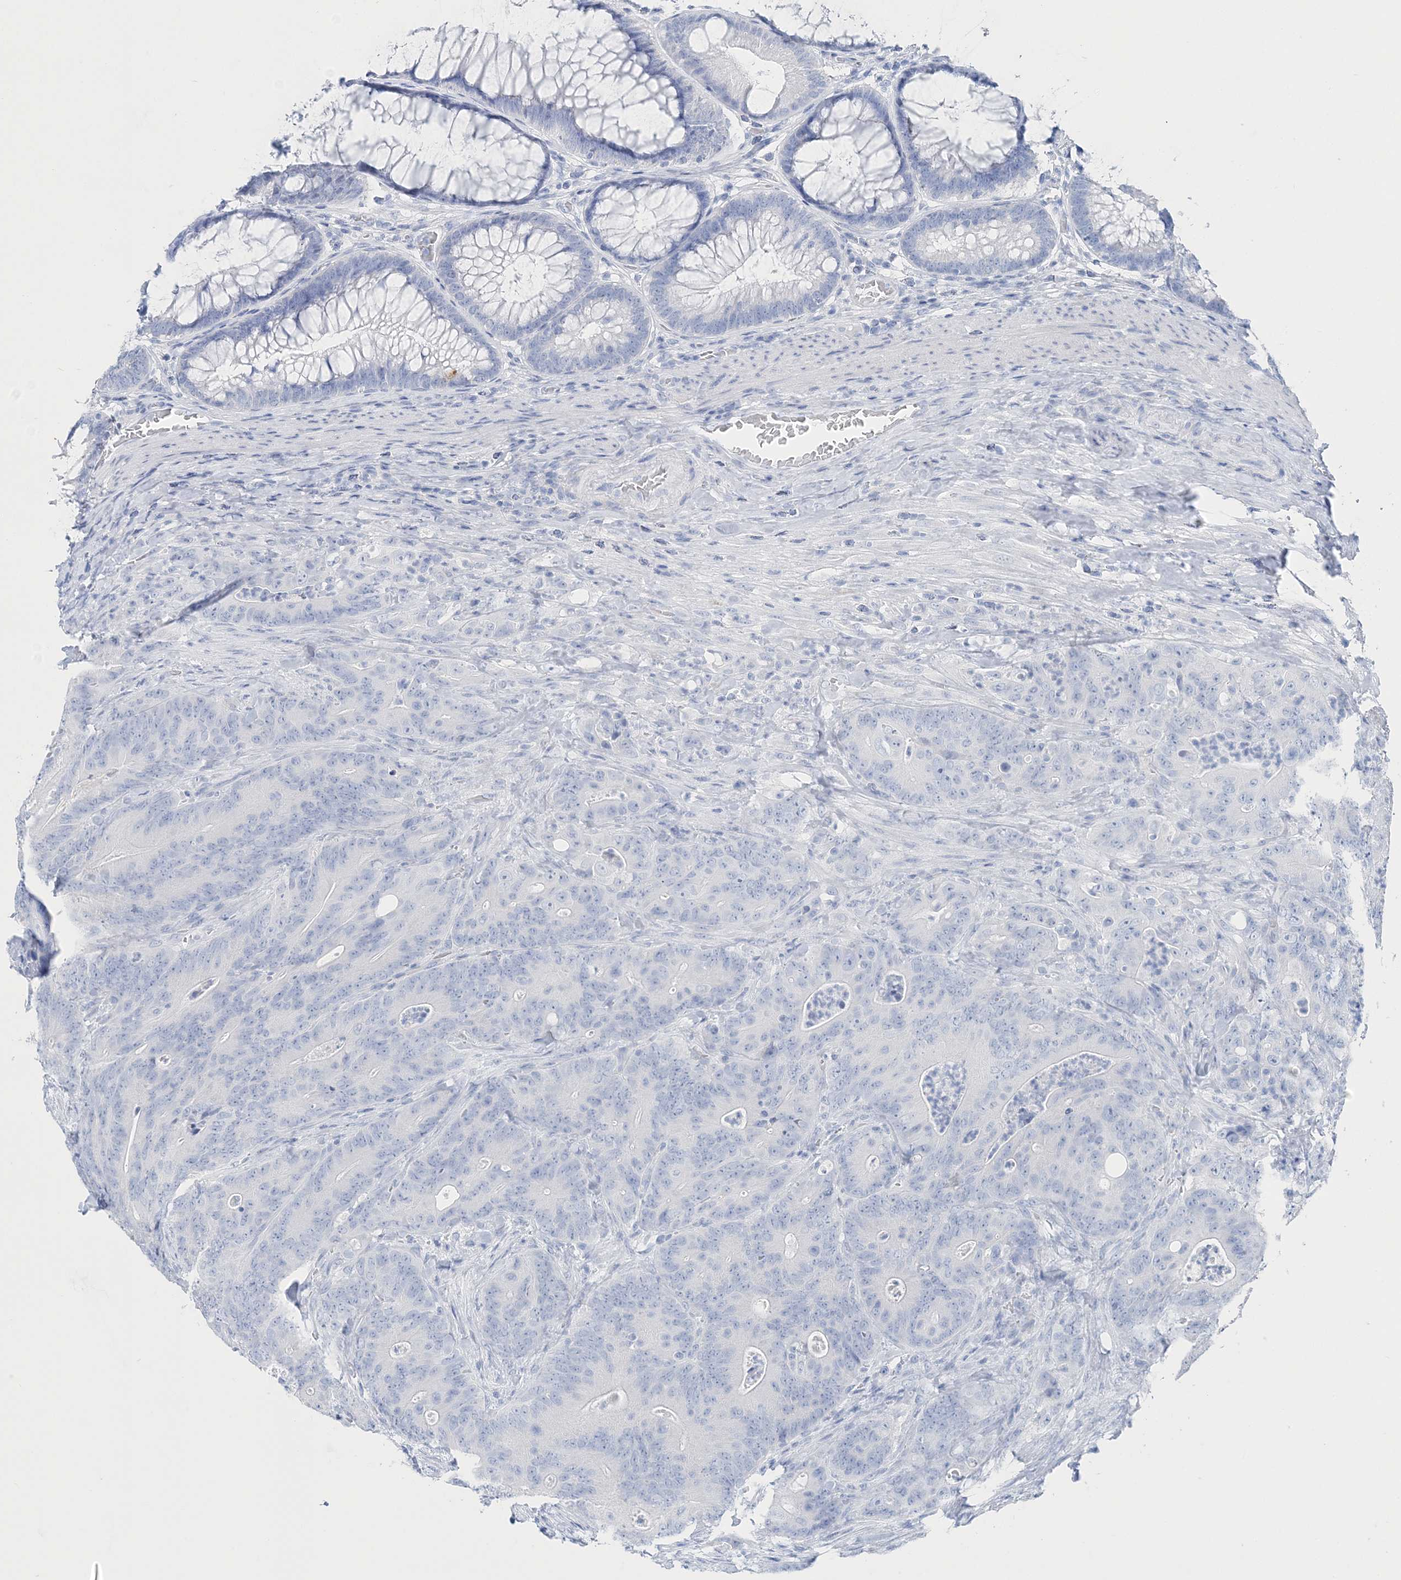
{"staining": {"intensity": "negative", "quantity": "none", "location": "none"}, "tissue": "colorectal cancer", "cell_type": "Tumor cells", "image_type": "cancer", "snomed": [{"axis": "morphology", "description": "Normal tissue, NOS"}, {"axis": "topography", "description": "Colon"}], "caption": "Immunohistochemical staining of colorectal cancer shows no significant staining in tumor cells.", "gene": "TSPYL6", "patient": {"sex": "female", "age": 82}}